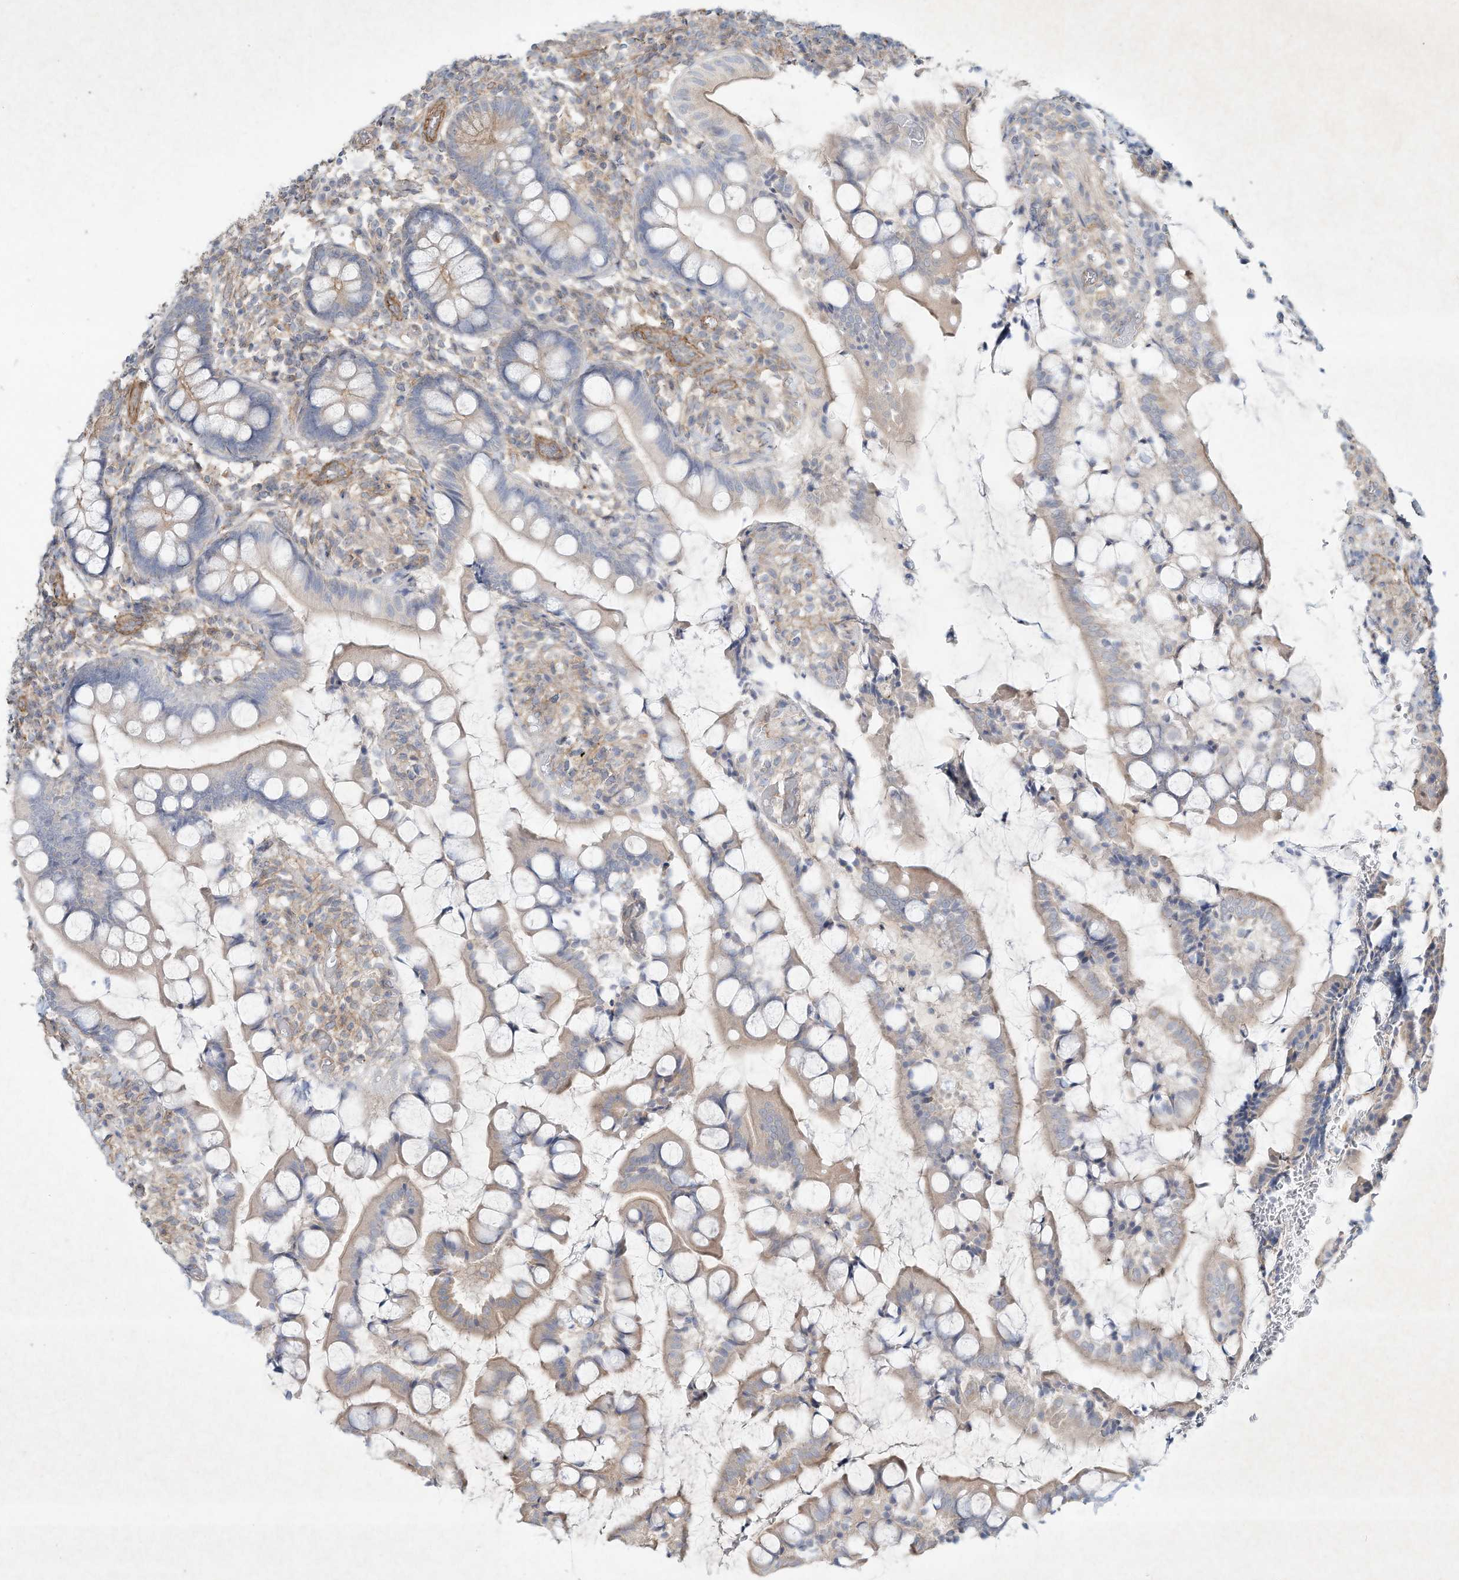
{"staining": {"intensity": "weak", "quantity": "<25%", "location": "cytoplasmic/membranous"}, "tissue": "small intestine", "cell_type": "Glandular cells", "image_type": "normal", "snomed": [{"axis": "morphology", "description": "Normal tissue, NOS"}, {"axis": "topography", "description": "Small intestine"}], "caption": "Immunohistochemistry image of normal small intestine: human small intestine stained with DAB demonstrates no significant protein expression in glandular cells. (DAB immunohistochemistry, high magnification).", "gene": "HTR5A", "patient": {"sex": "male", "age": 52}}